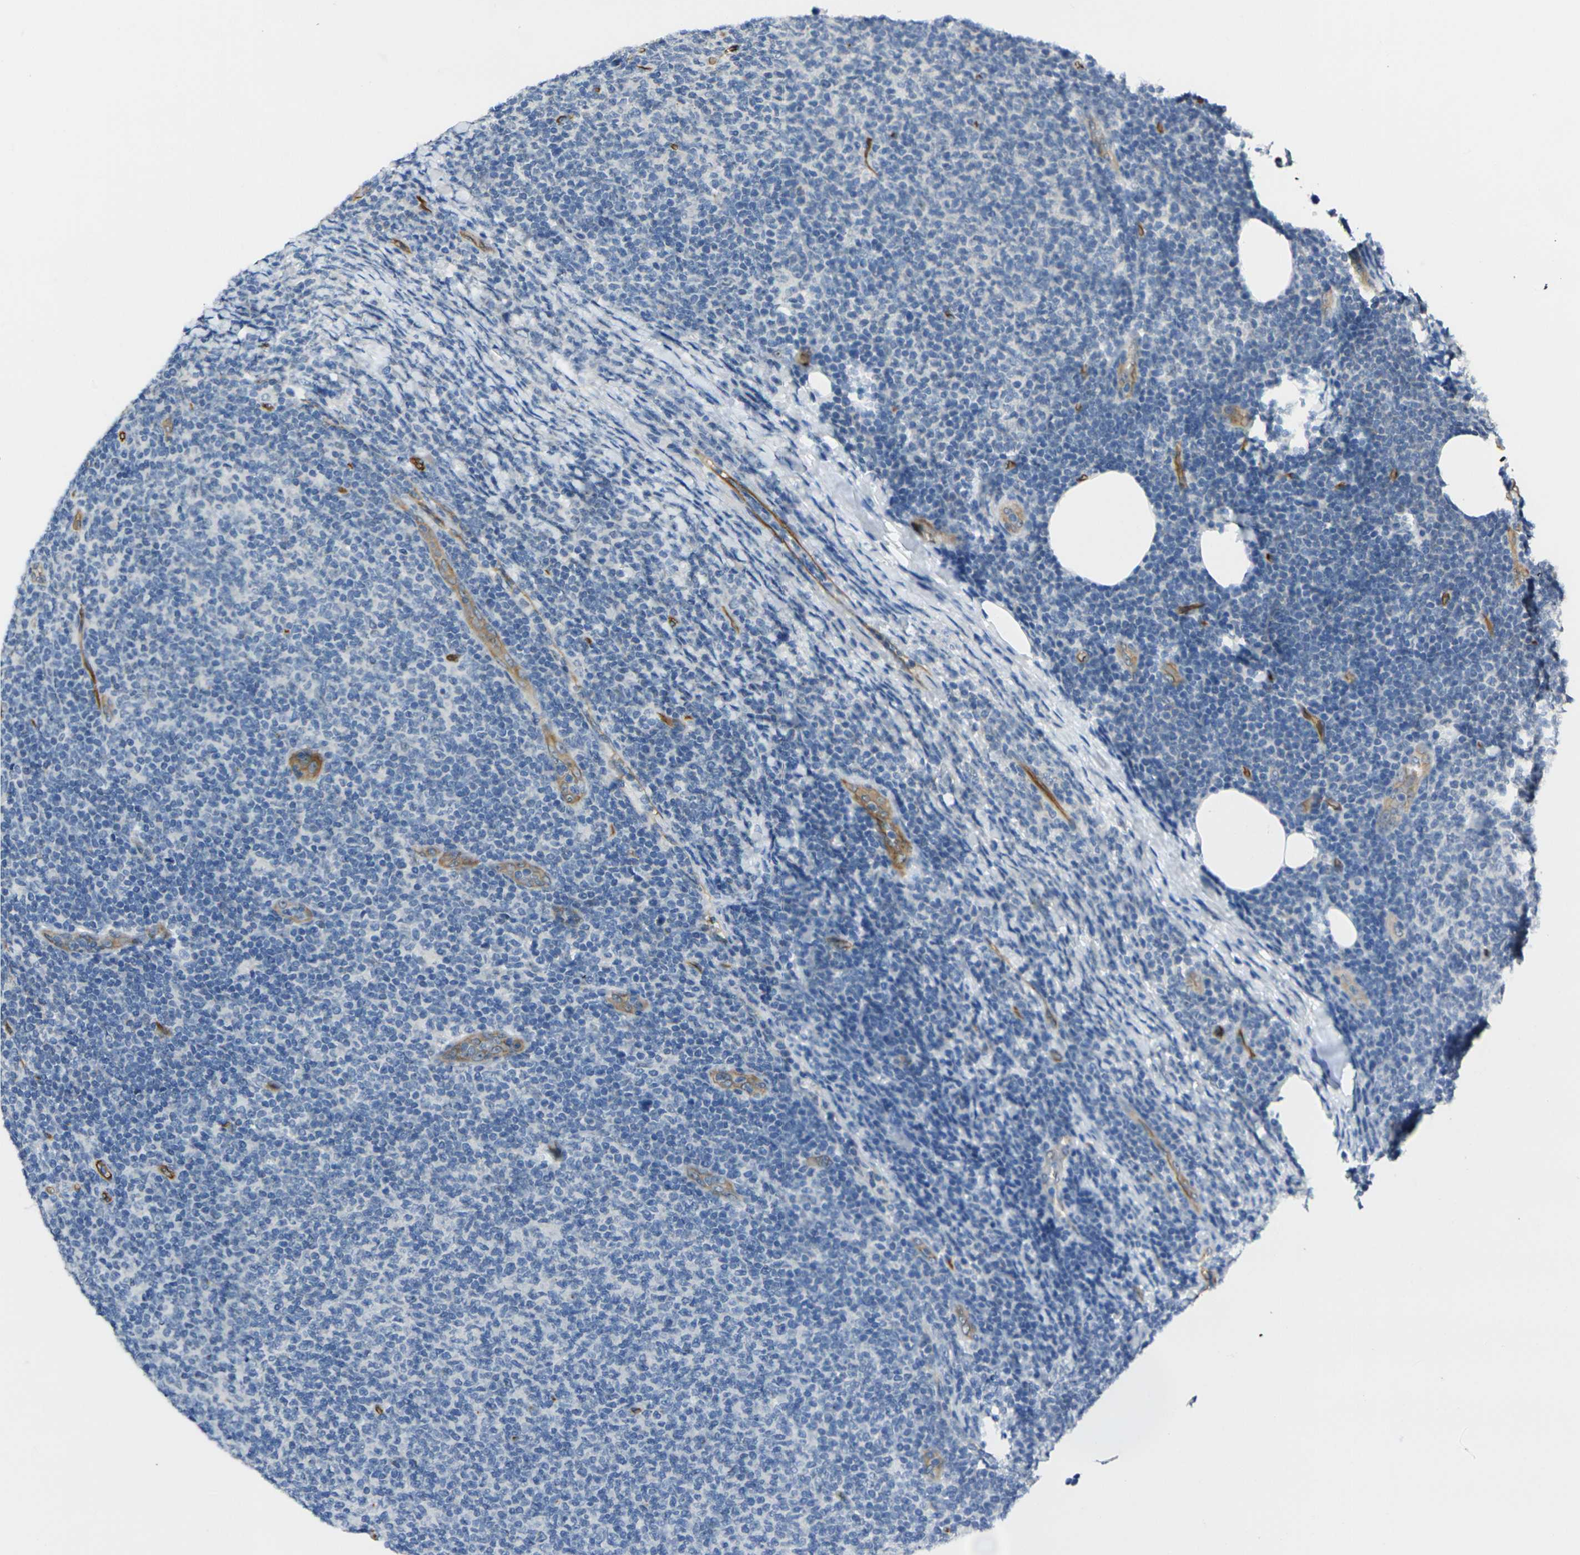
{"staining": {"intensity": "negative", "quantity": "none", "location": "none"}, "tissue": "lymphoma", "cell_type": "Tumor cells", "image_type": "cancer", "snomed": [{"axis": "morphology", "description": "Malignant lymphoma, non-Hodgkin's type, Low grade"}, {"axis": "topography", "description": "Lymph node"}], "caption": "Malignant lymphoma, non-Hodgkin's type (low-grade) stained for a protein using IHC displays no expression tumor cells.", "gene": "HSPA12B", "patient": {"sex": "male", "age": 66}}